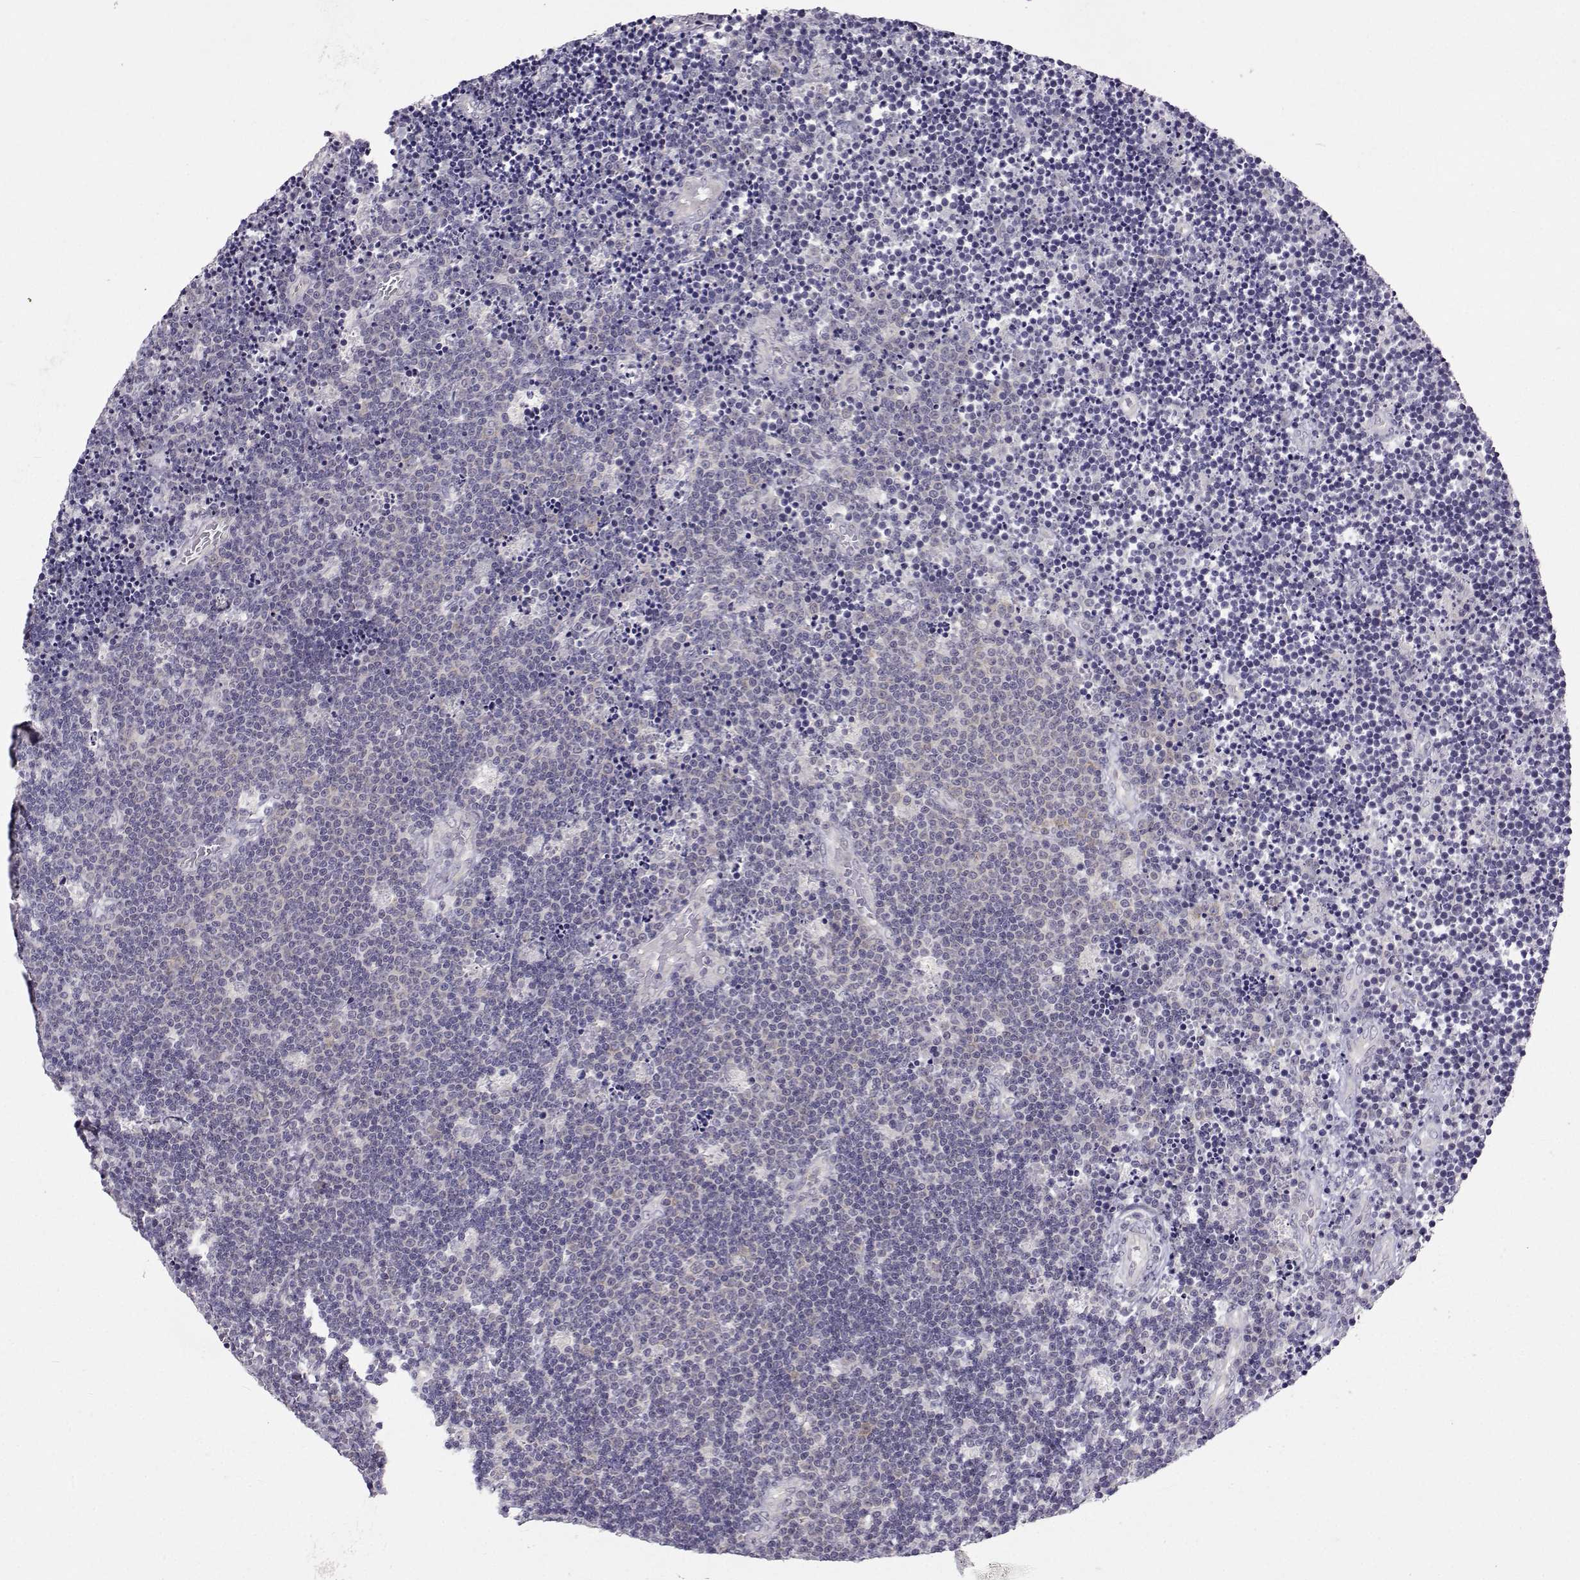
{"staining": {"intensity": "negative", "quantity": "none", "location": "none"}, "tissue": "lymphoma", "cell_type": "Tumor cells", "image_type": "cancer", "snomed": [{"axis": "morphology", "description": "Malignant lymphoma, non-Hodgkin's type, Low grade"}, {"axis": "topography", "description": "Brain"}], "caption": "There is no significant positivity in tumor cells of lymphoma.", "gene": "DDX20", "patient": {"sex": "female", "age": 66}}